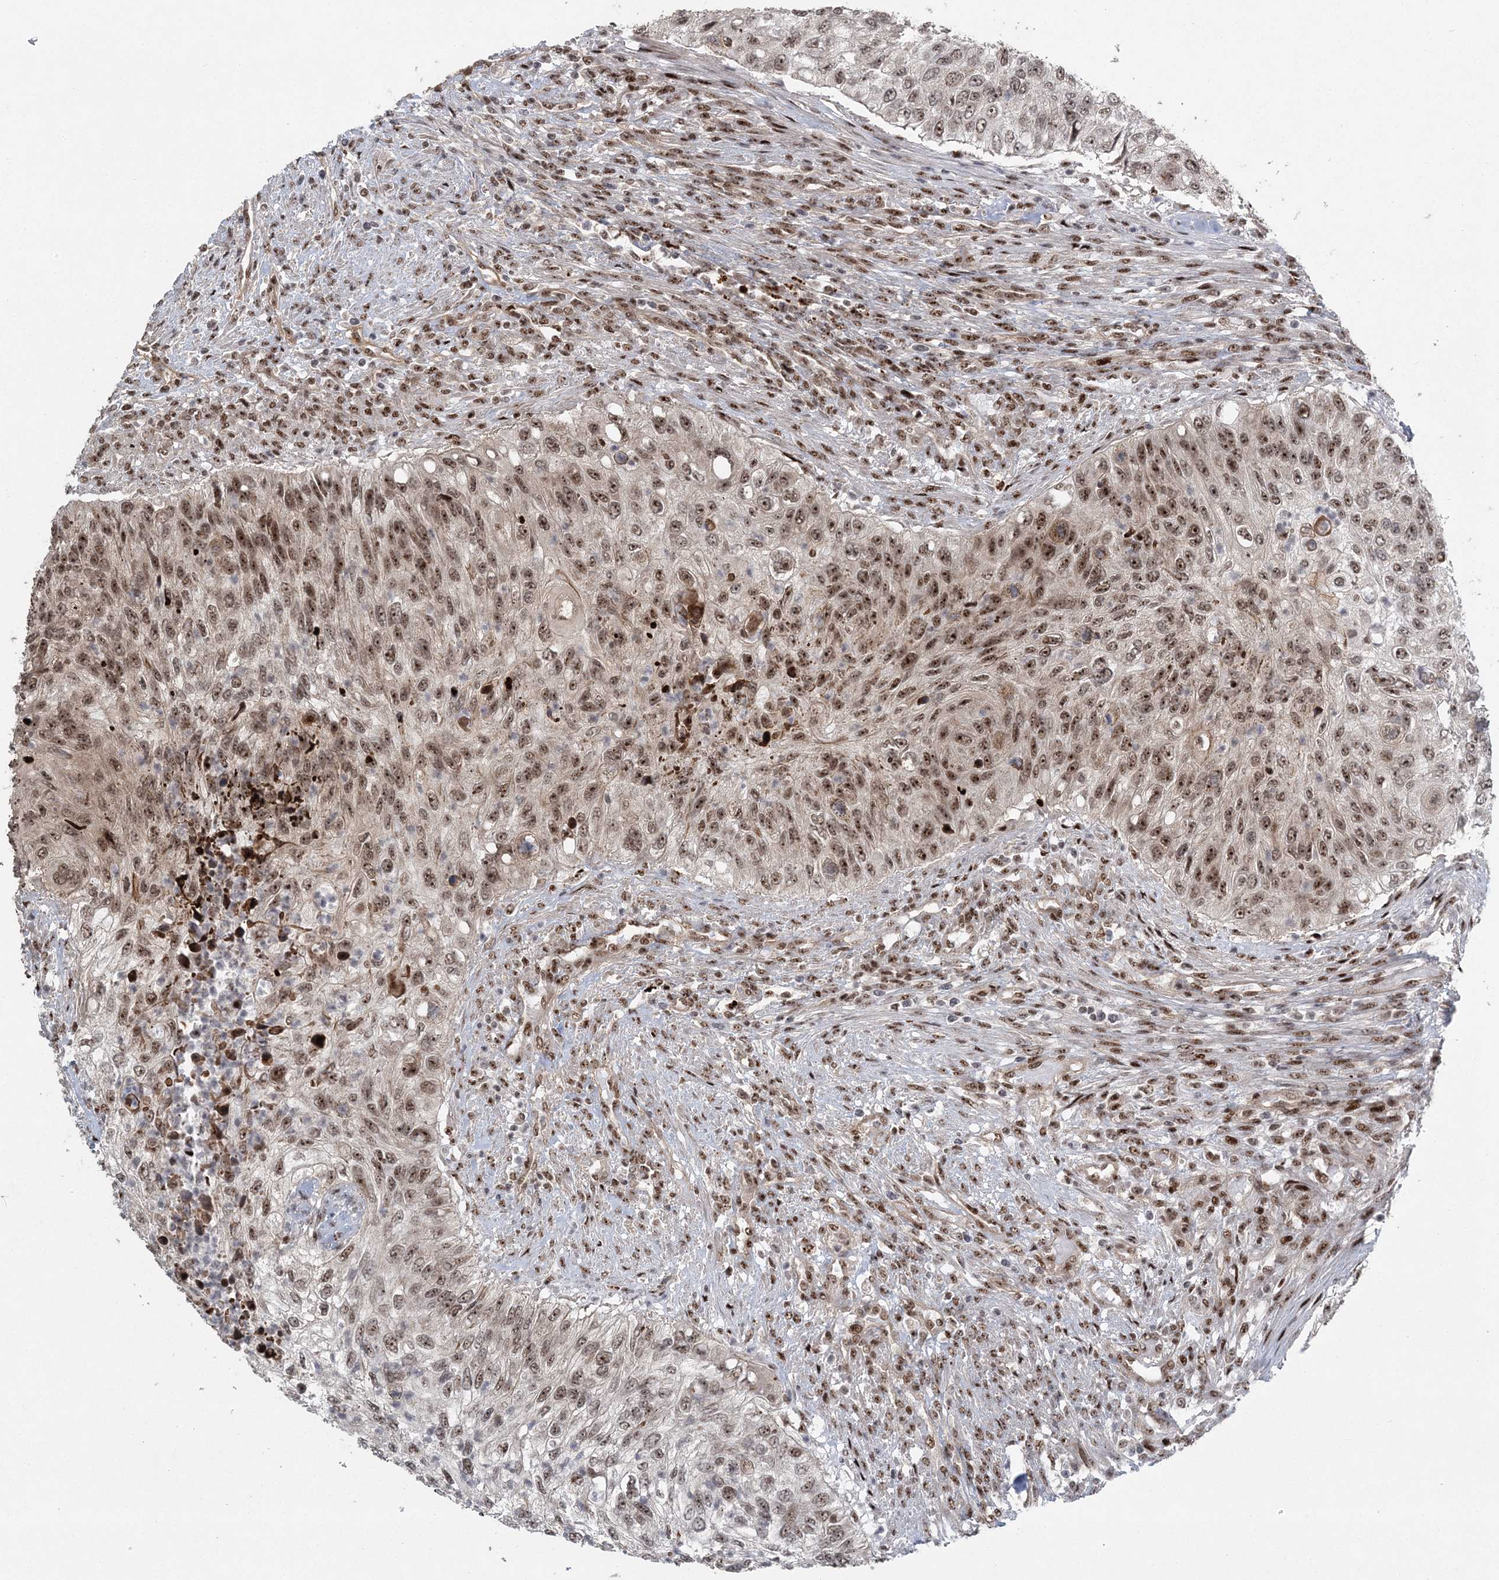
{"staining": {"intensity": "moderate", "quantity": ">75%", "location": "nuclear"}, "tissue": "urothelial cancer", "cell_type": "Tumor cells", "image_type": "cancer", "snomed": [{"axis": "morphology", "description": "Urothelial carcinoma, High grade"}, {"axis": "topography", "description": "Urinary bladder"}], "caption": "IHC micrograph of human urothelial cancer stained for a protein (brown), which displays medium levels of moderate nuclear positivity in about >75% of tumor cells.", "gene": "CWC22", "patient": {"sex": "female", "age": 60}}